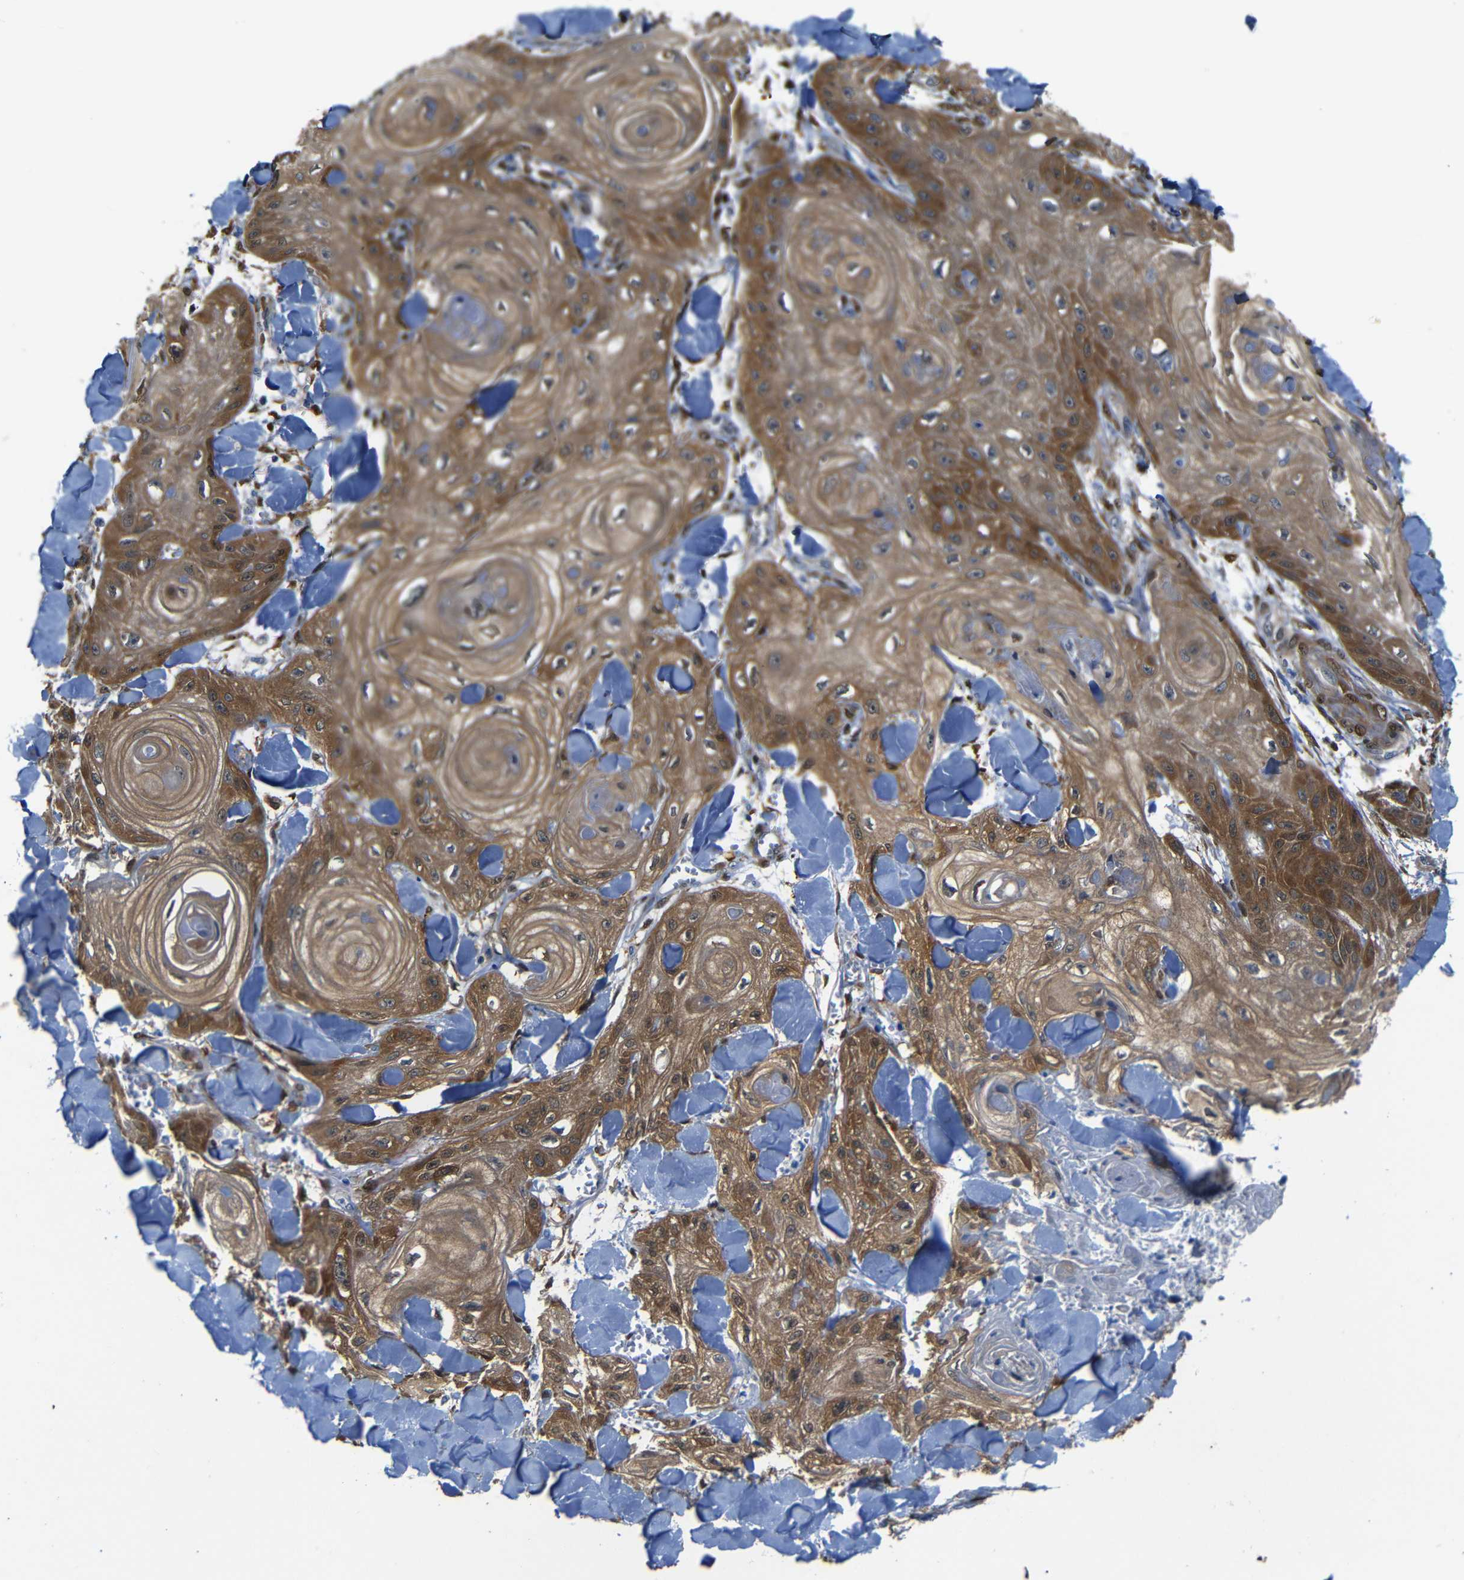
{"staining": {"intensity": "moderate", "quantity": ">75%", "location": "cytoplasmic/membranous,nuclear"}, "tissue": "skin cancer", "cell_type": "Tumor cells", "image_type": "cancer", "snomed": [{"axis": "morphology", "description": "Squamous cell carcinoma, NOS"}, {"axis": "topography", "description": "Skin"}], "caption": "Skin cancer (squamous cell carcinoma) stained with DAB (3,3'-diaminobenzidine) IHC displays medium levels of moderate cytoplasmic/membranous and nuclear positivity in approximately >75% of tumor cells.", "gene": "YAP1", "patient": {"sex": "male", "age": 74}}